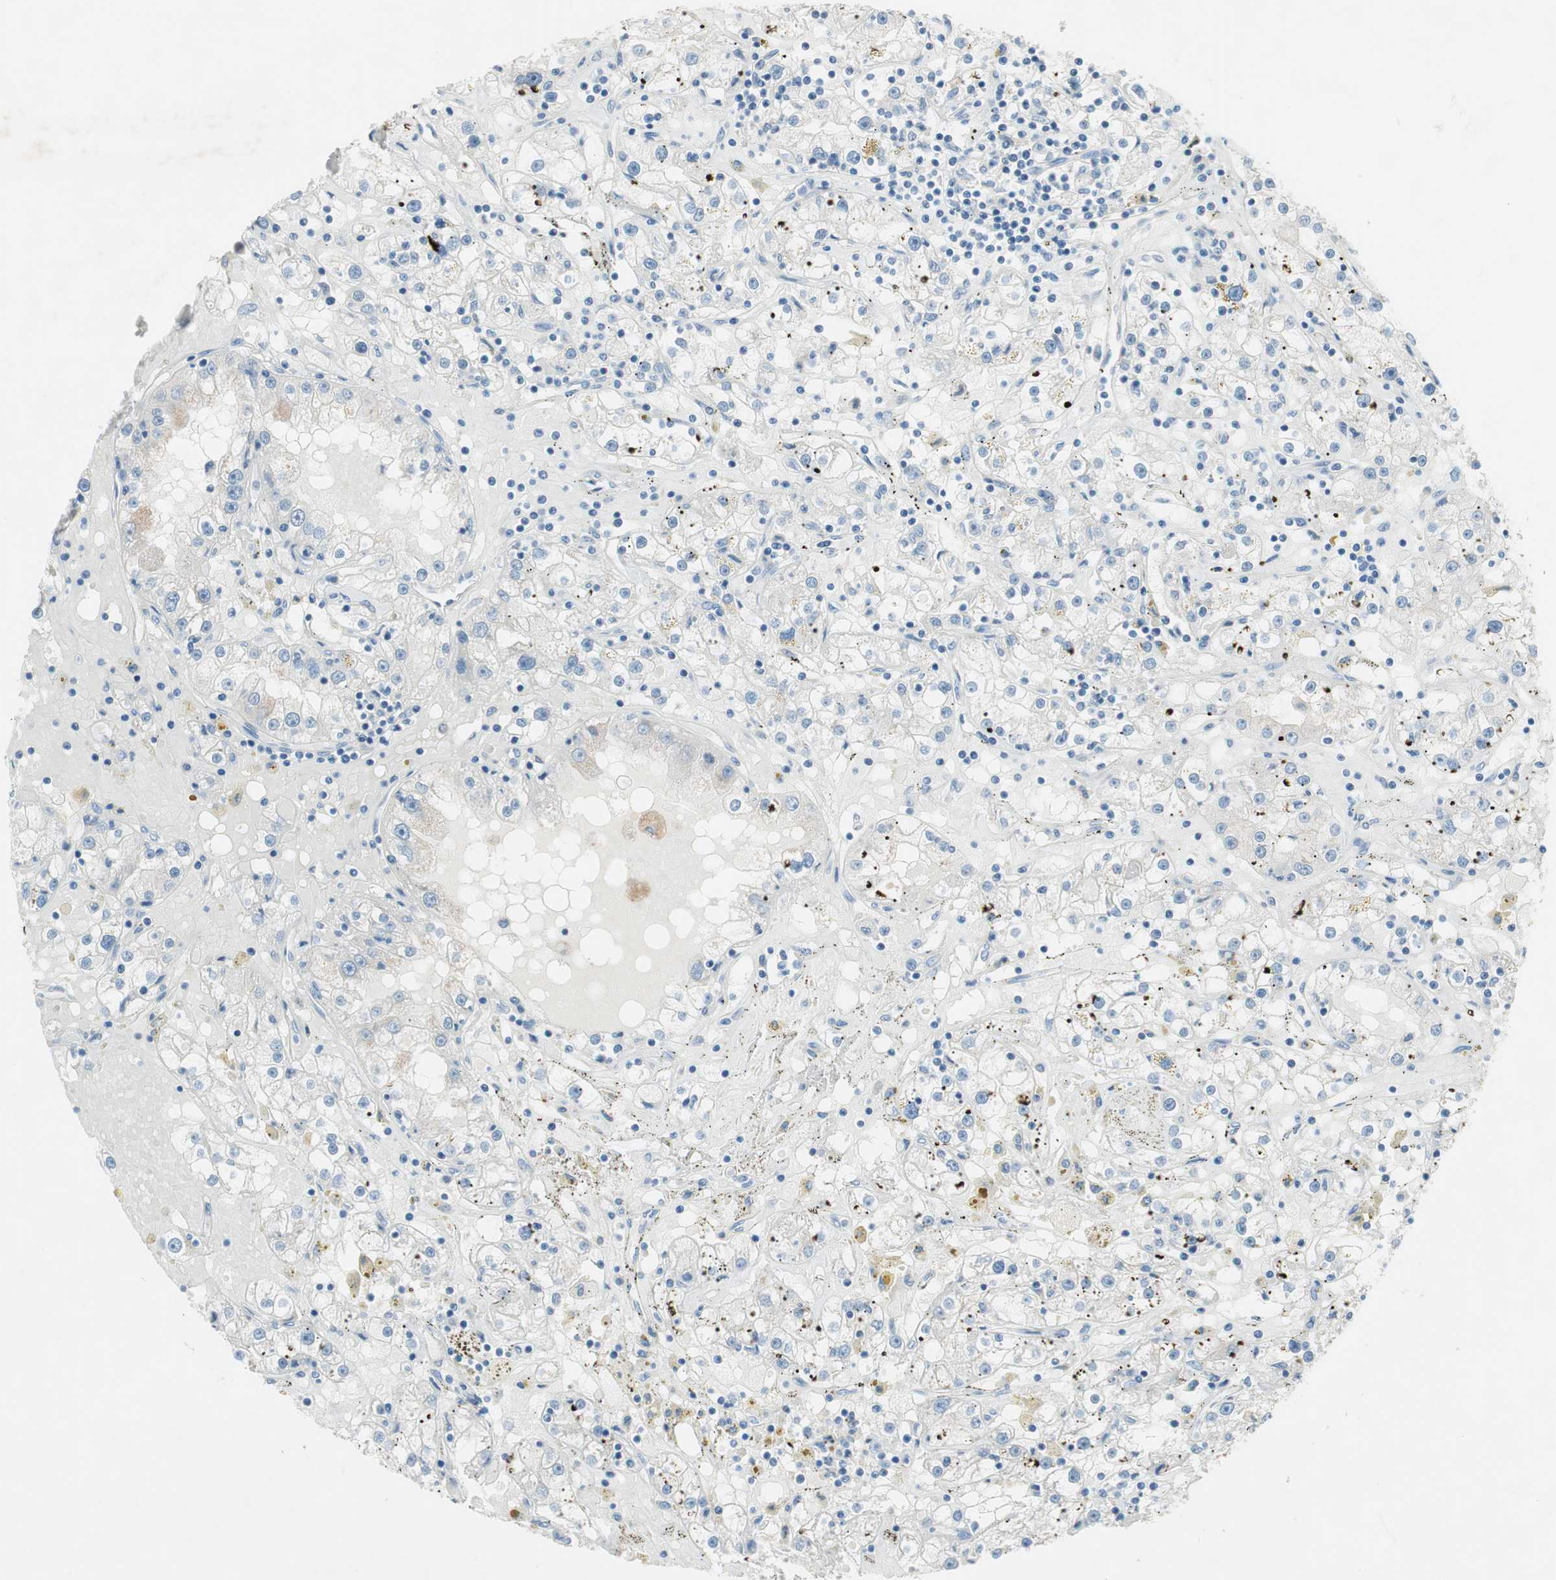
{"staining": {"intensity": "negative", "quantity": "none", "location": "none"}, "tissue": "renal cancer", "cell_type": "Tumor cells", "image_type": "cancer", "snomed": [{"axis": "morphology", "description": "Adenocarcinoma, NOS"}, {"axis": "topography", "description": "Kidney"}], "caption": "Immunohistochemistry micrograph of neoplastic tissue: human renal cancer (adenocarcinoma) stained with DAB (3,3'-diaminobenzidine) exhibits no significant protein staining in tumor cells. (DAB IHC visualized using brightfield microscopy, high magnification).", "gene": "PRRG4", "patient": {"sex": "male", "age": 56}}